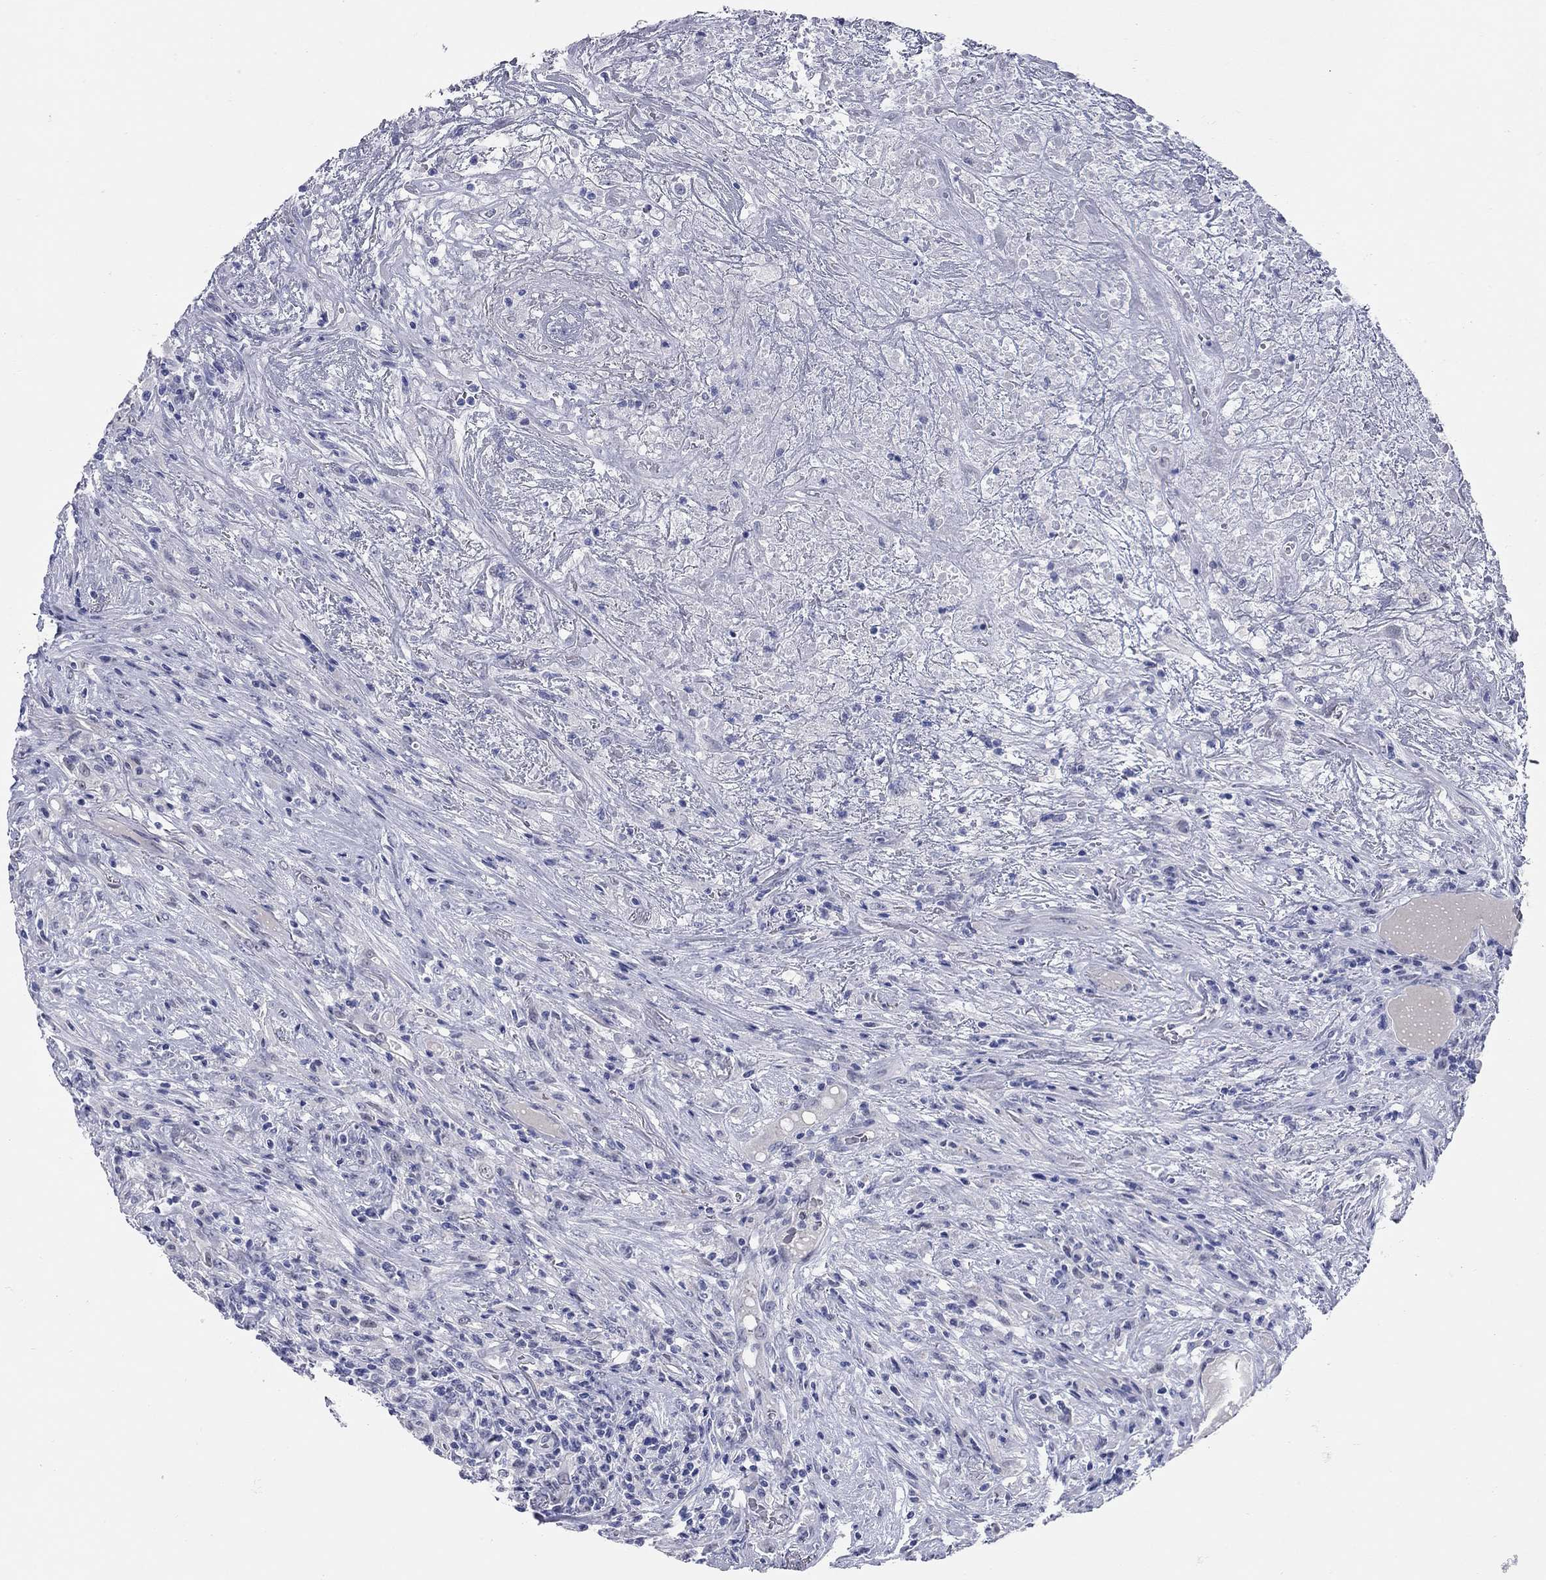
{"staining": {"intensity": "negative", "quantity": "none", "location": "none"}, "tissue": "lymphoma", "cell_type": "Tumor cells", "image_type": "cancer", "snomed": [{"axis": "morphology", "description": "Malignant lymphoma, non-Hodgkin's type, High grade"}, {"axis": "topography", "description": "Lung"}], "caption": "Immunohistochemistry micrograph of neoplastic tissue: malignant lymphoma, non-Hodgkin's type (high-grade) stained with DAB (3,3'-diaminobenzidine) shows no significant protein staining in tumor cells.", "gene": "WASF3", "patient": {"sex": "male", "age": 79}}